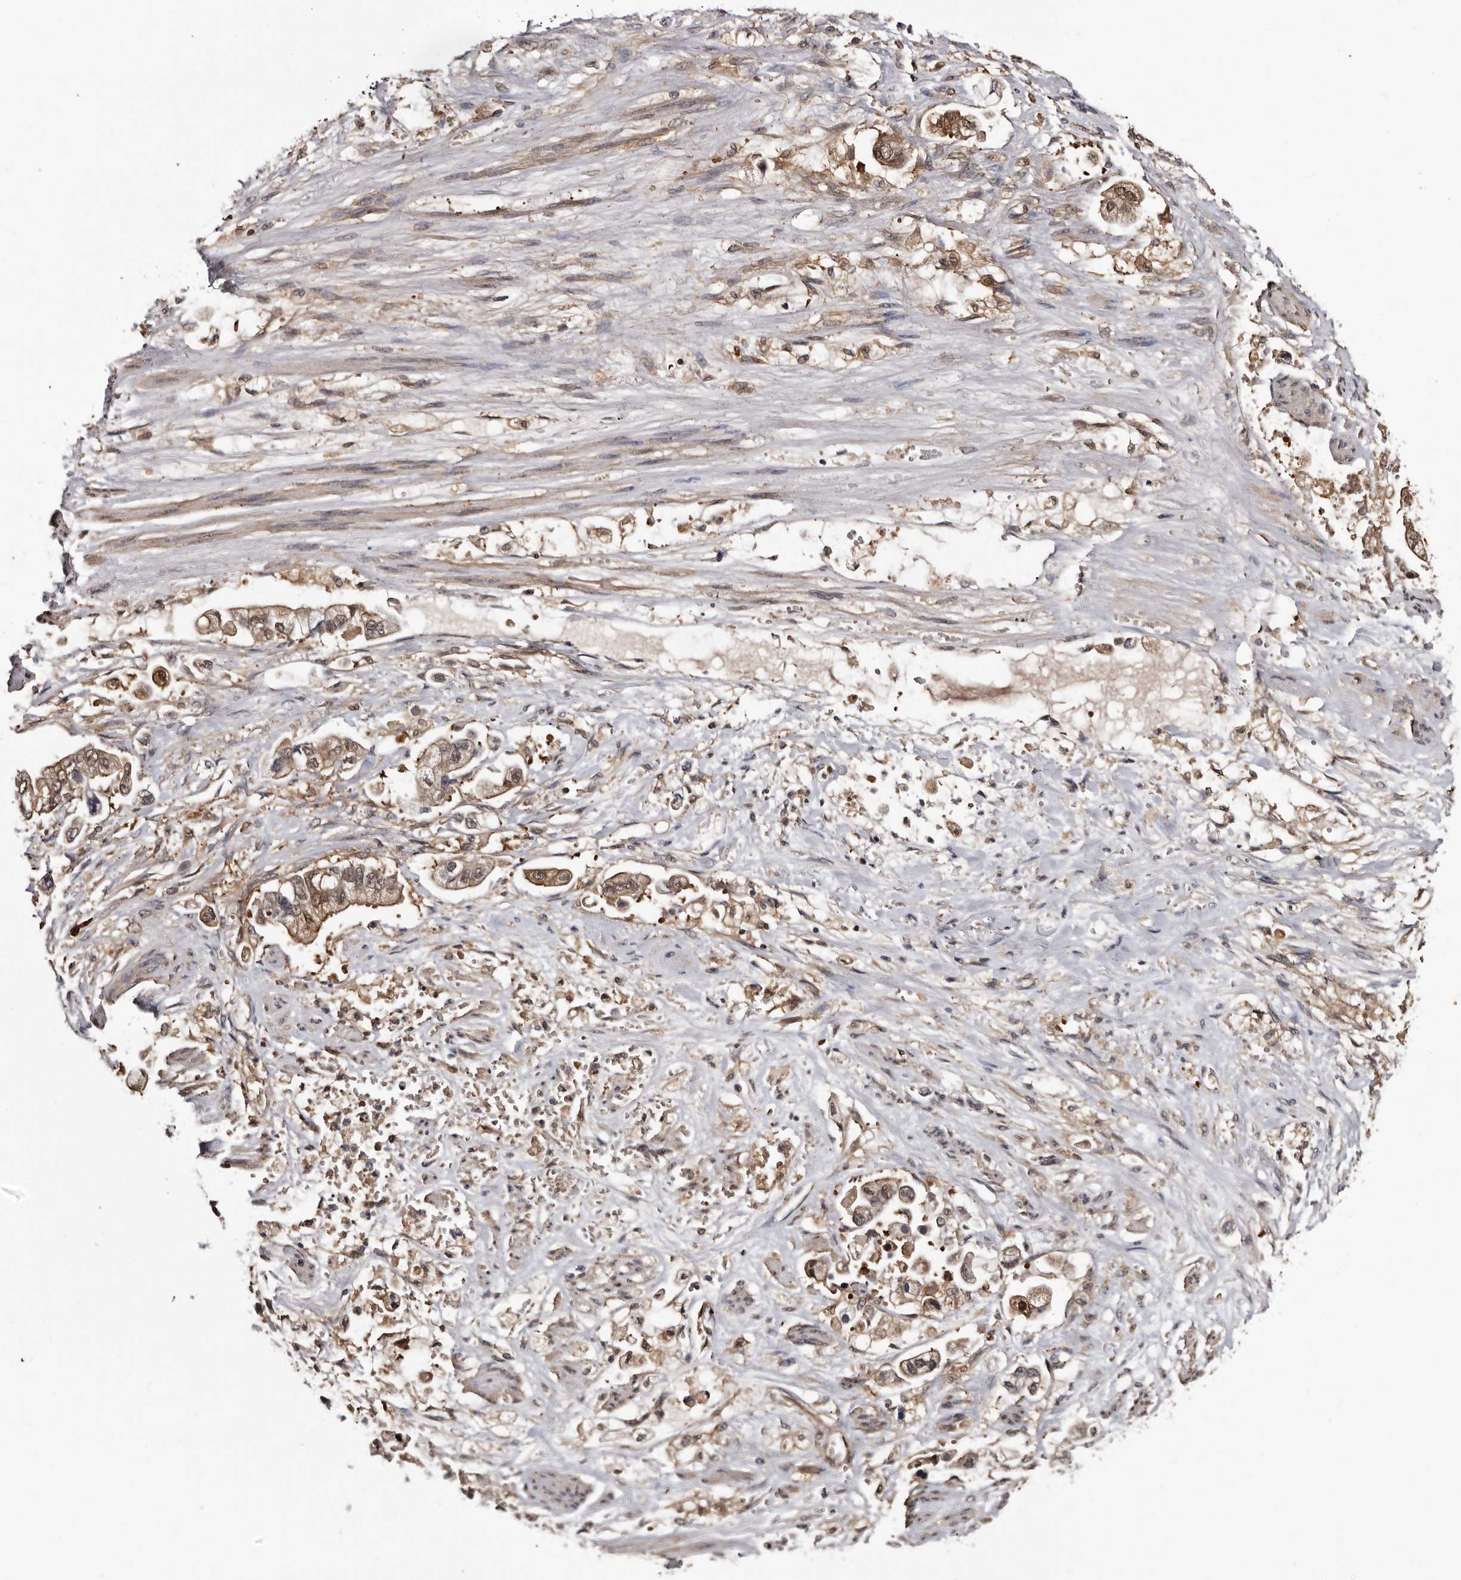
{"staining": {"intensity": "moderate", "quantity": ">75%", "location": "cytoplasmic/membranous,nuclear"}, "tissue": "stomach cancer", "cell_type": "Tumor cells", "image_type": "cancer", "snomed": [{"axis": "morphology", "description": "Adenocarcinoma, NOS"}, {"axis": "topography", "description": "Stomach"}], "caption": "Human adenocarcinoma (stomach) stained with a protein marker demonstrates moderate staining in tumor cells.", "gene": "DNPH1", "patient": {"sex": "male", "age": 62}}